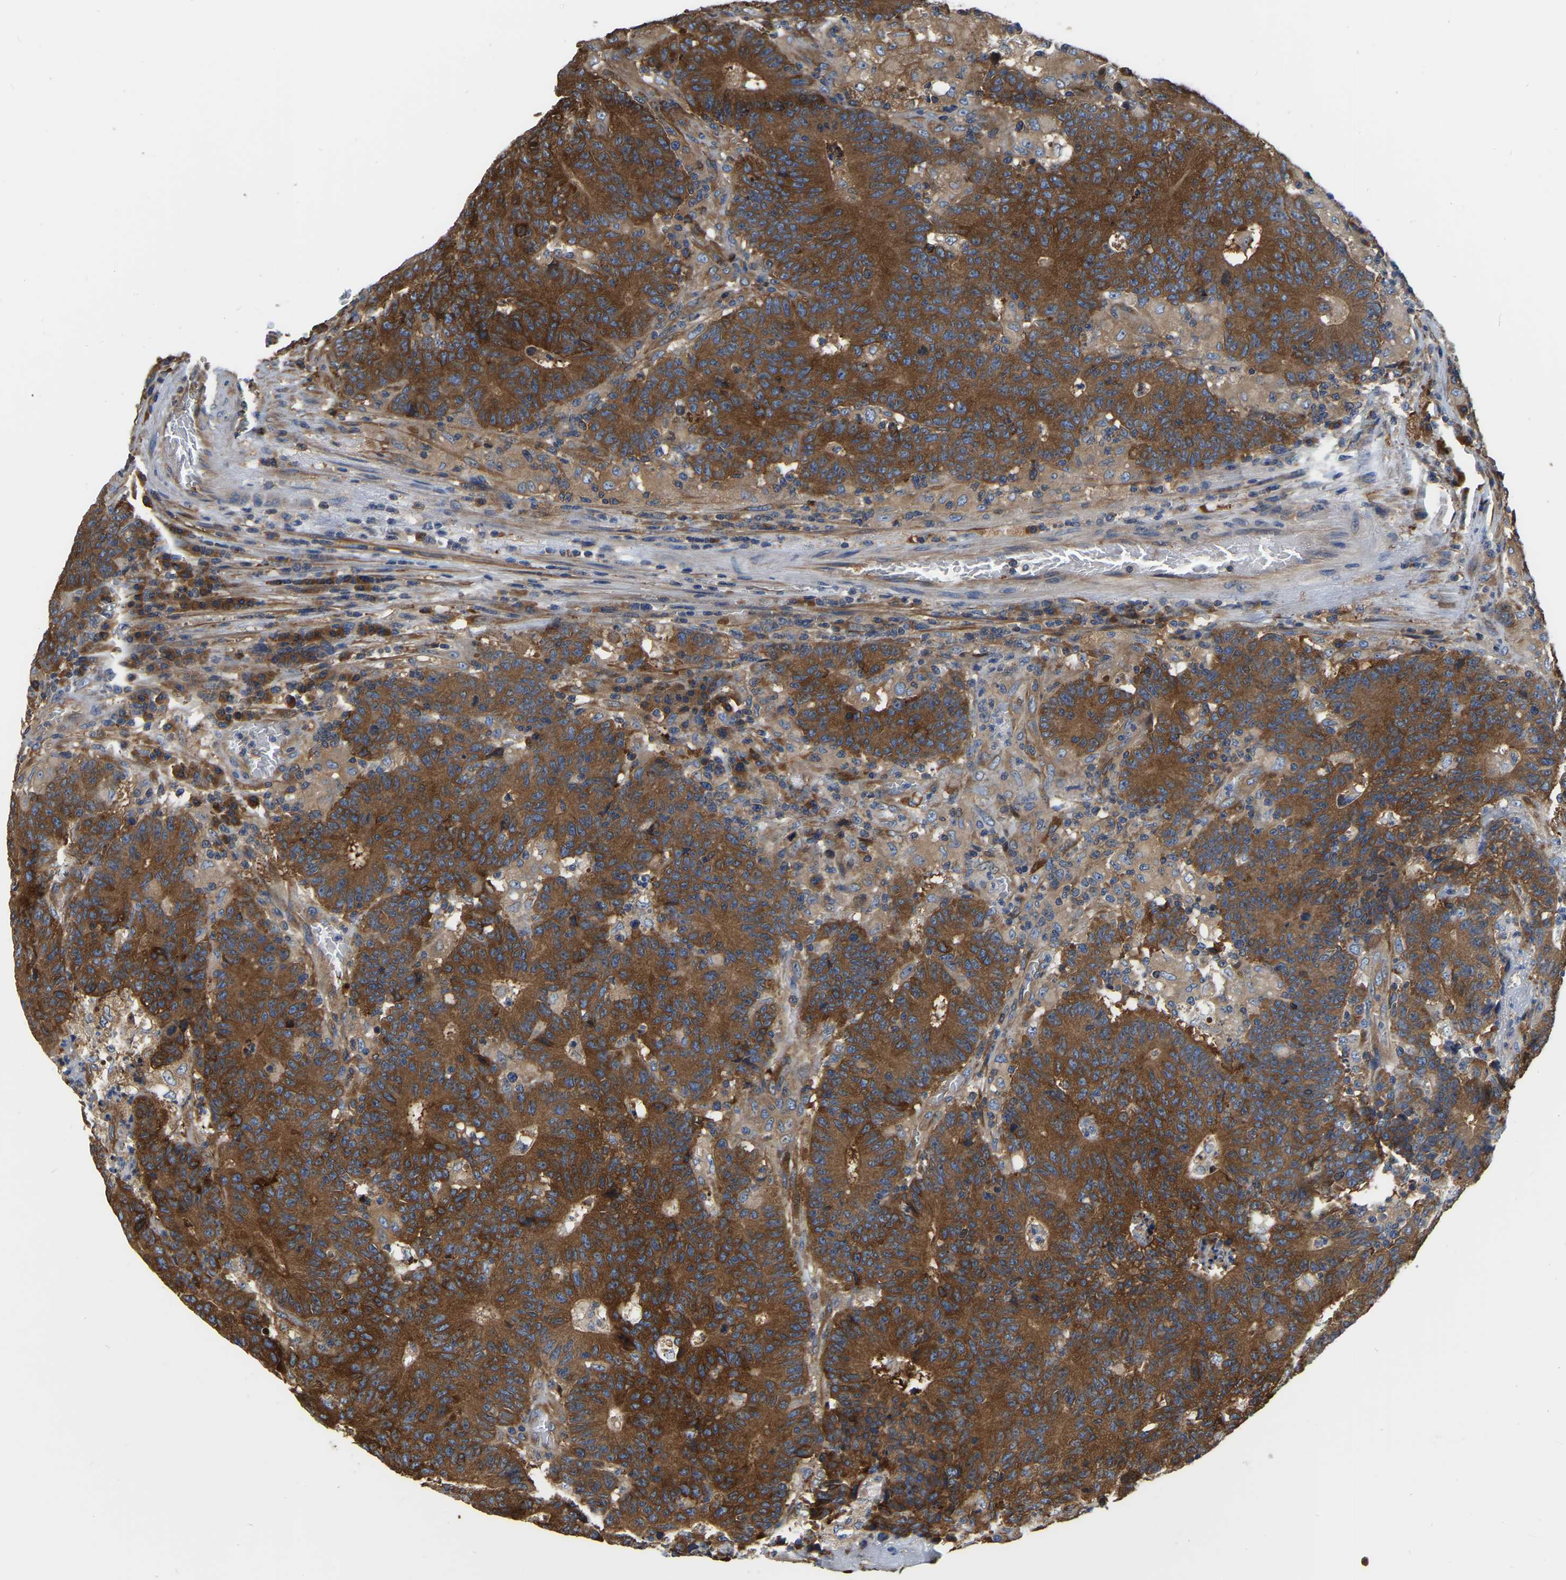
{"staining": {"intensity": "strong", "quantity": ">75%", "location": "cytoplasmic/membranous"}, "tissue": "colorectal cancer", "cell_type": "Tumor cells", "image_type": "cancer", "snomed": [{"axis": "morphology", "description": "Normal tissue, NOS"}, {"axis": "morphology", "description": "Adenocarcinoma, NOS"}, {"axis": "topography", "description": "Colon"}], "caption": "Protein expression analysis of human colorectal cancer (adenocarcinoma) reveals strong cytoplasmic/membranous positivity in approximately >75% of tumor cells.", "gene": "GARS1", "patient": {"sex": "female", "age": 75}}